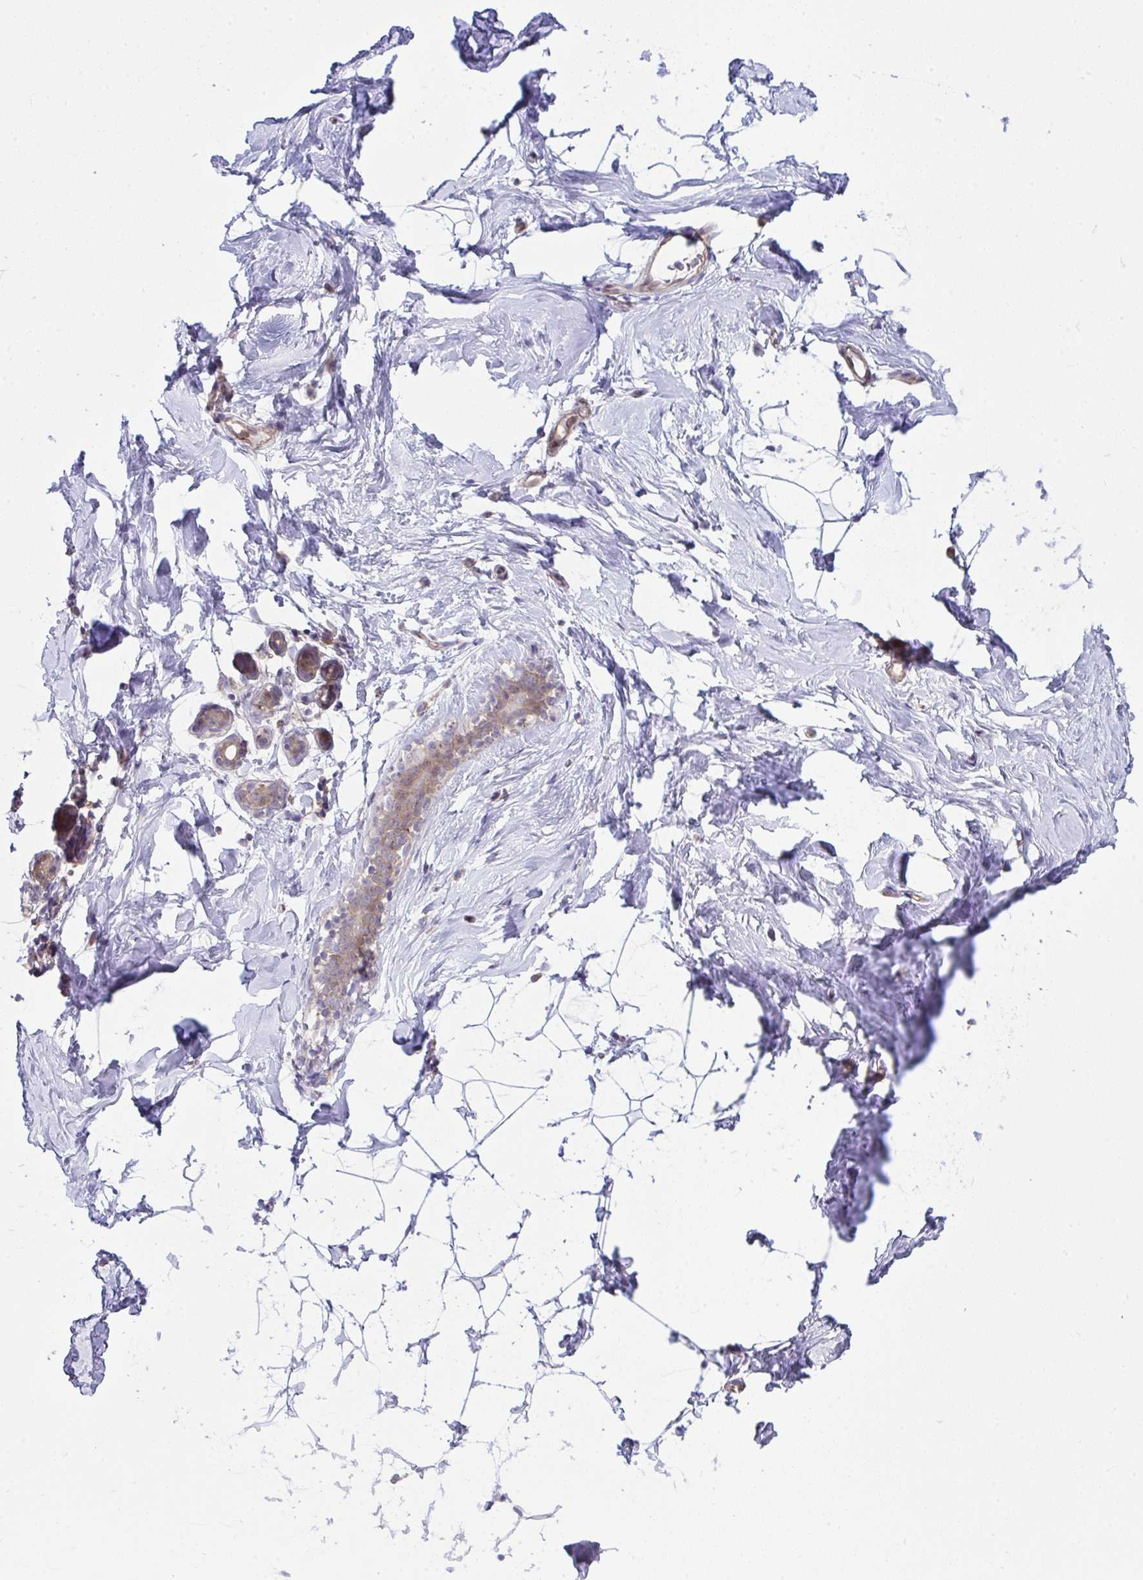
{"staining": {"intensity": "negative", "quantity": "none", "location": "none"}, "tissue": "breast", "cell_type": "Adipocytes", "image_type": "normal", "snomed": [{"axis": "morphology", "description": "Normal tissue, NOS"}, {"axis": "topography", "description": "Breast"}], "caption": "Immunohistochemical staining of unremarkable human breast displays no significant positivity in adipocytes.", "gene": "ALDH16A1", "patient": {"sex": "female", "age": 32}}